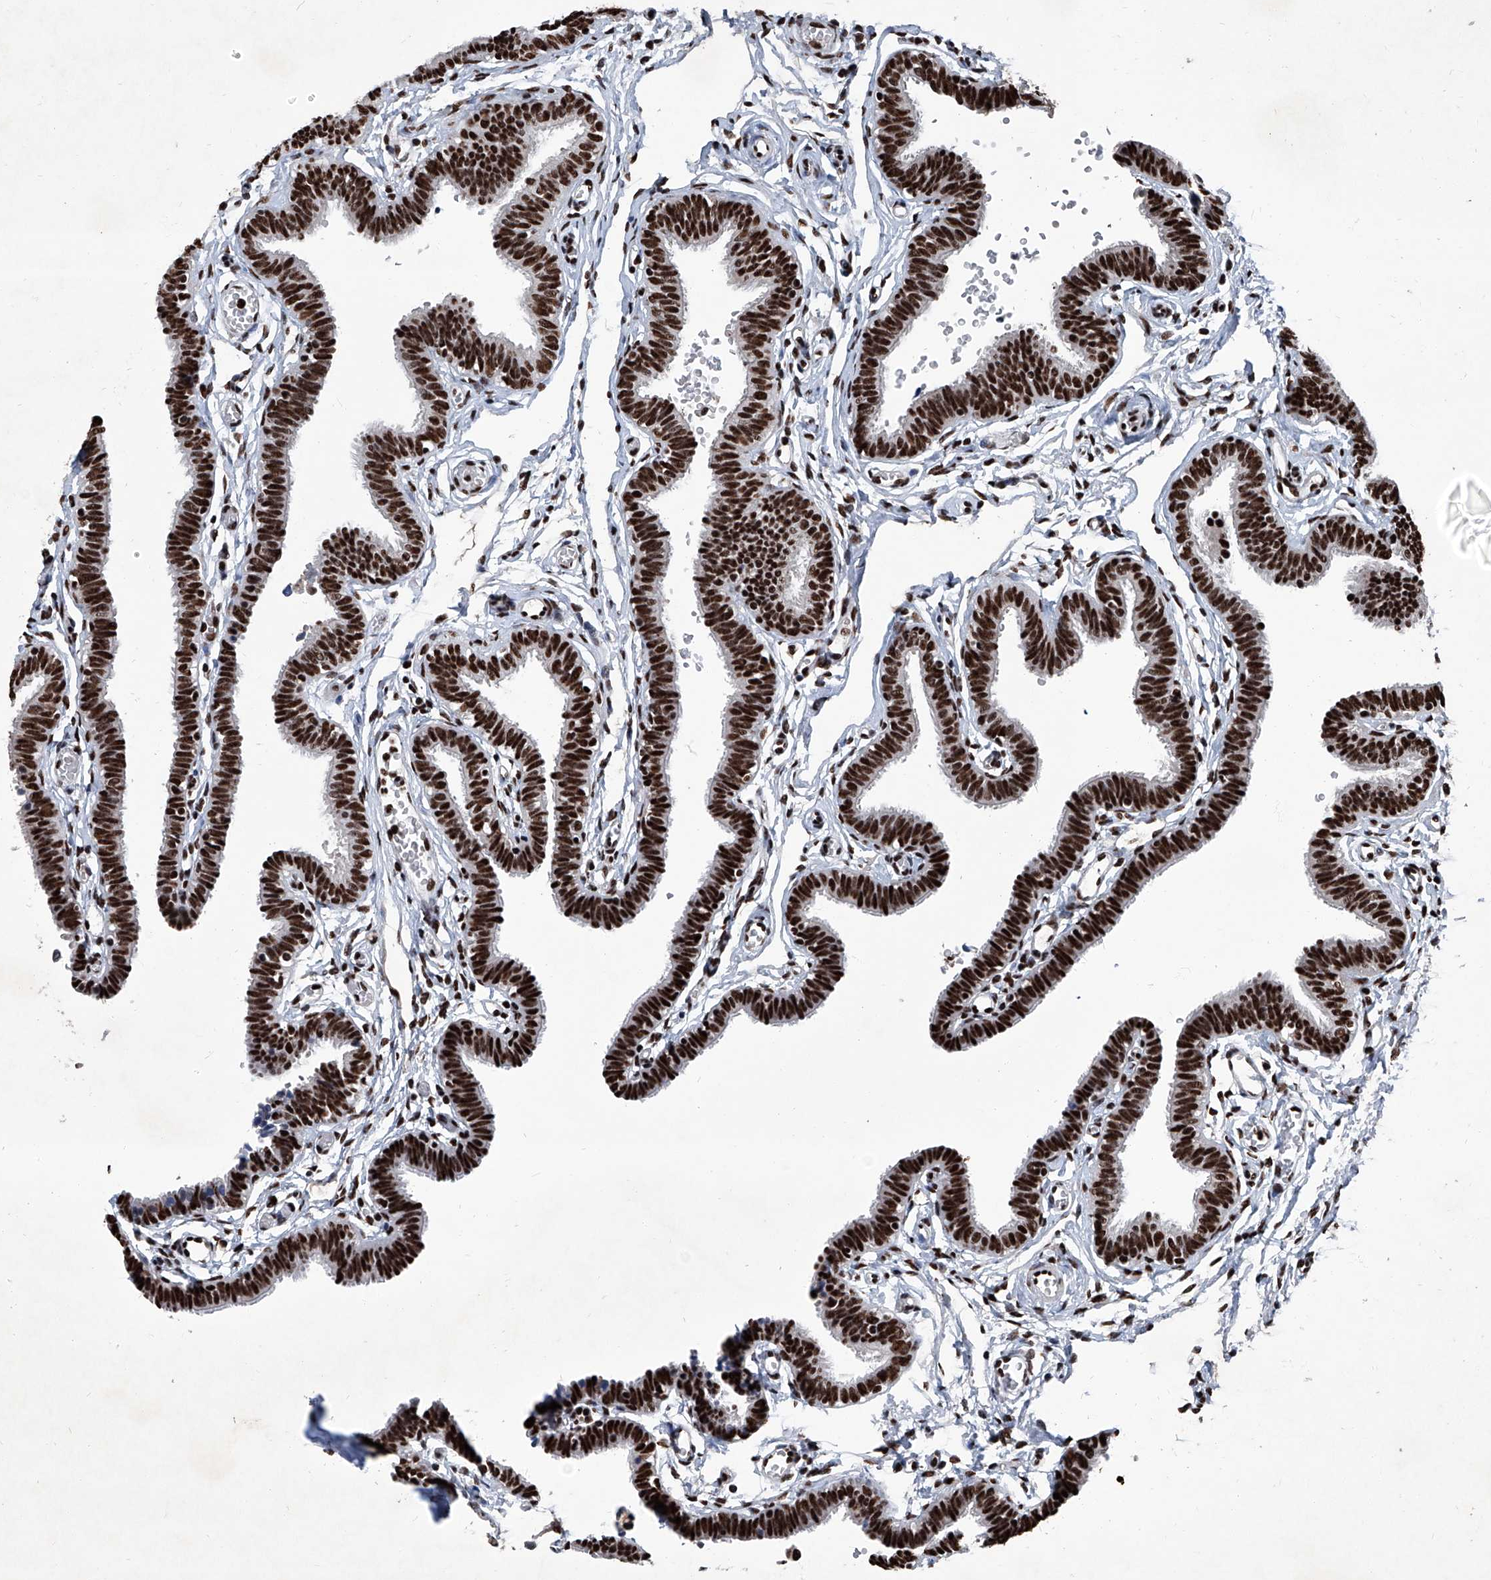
{"staining": {"intensity": "strong", "quantity": ">75%", "location": "nuclear"}, "tissue": "fallopian tube", "cell_type": "Glandular cells", "image_type": "normal", "snomed": [{"axis": "morphology", "description": "Normal tissue, NOS"}, {"axis": "topography", "description": "Fallopian tube"}, {"axis": "topography", "description": "Ovary"}], "caption": "Glandular cells reveal high levels of strong nuclear expression in about >75% of cells in normal human fallopian tube.", "gene": "DDX39B", "patient": {"sex": "female", "age": 23}}